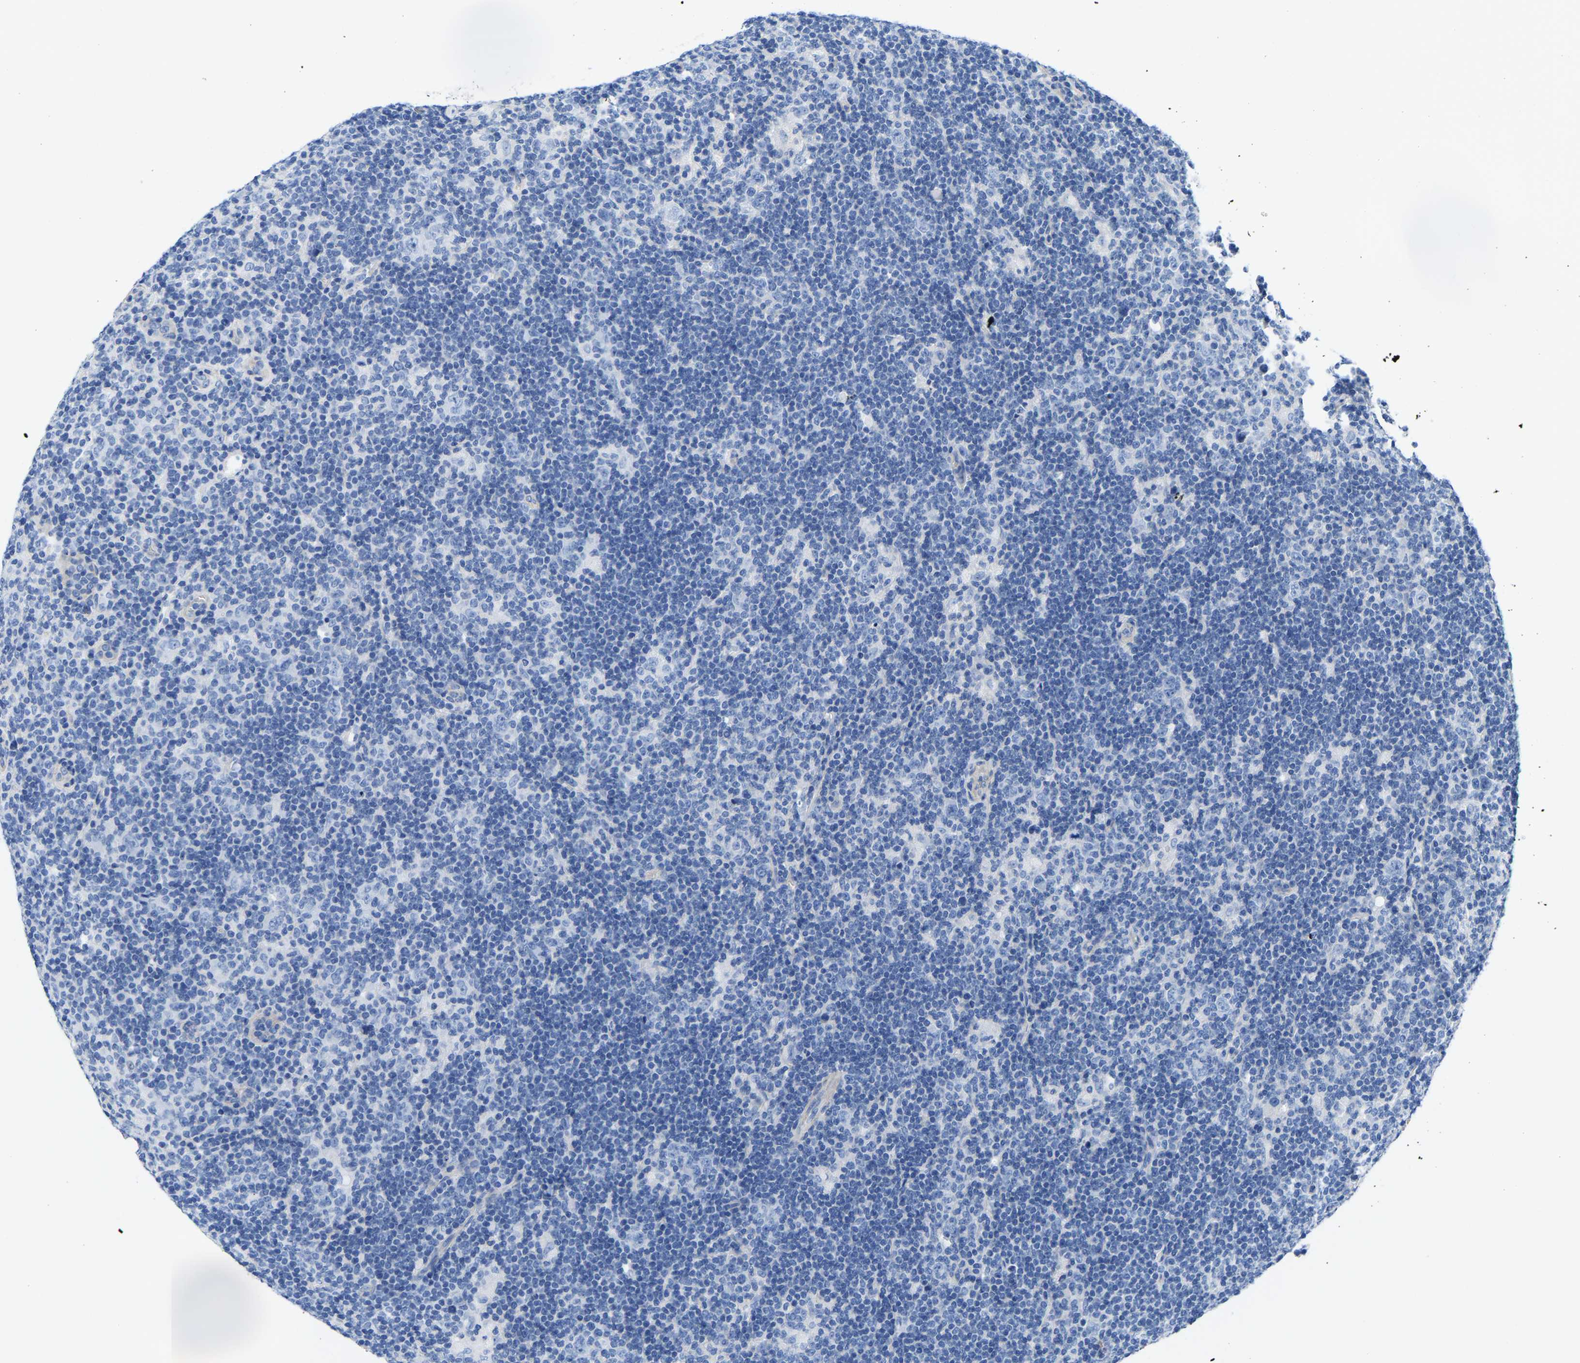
{"staining": {"intensity": "negative", "quantity": "none", "location": "none"}, "tissue": "lymphoma", "cell_type": "Tumor cells", "image_type": "cancer", "snomed": [{"axis": "morphology", "description": "Hodgkin's disease, NOS"}, {"axis": "topography", "description": "Lymph node"}], "caption": "This is an immunohistochemistry (IHC) image of human lymphoma. There is no expression in tumor cells.", "gene": "UPK3A", "patient": {"sex": "female", "age": 57}}